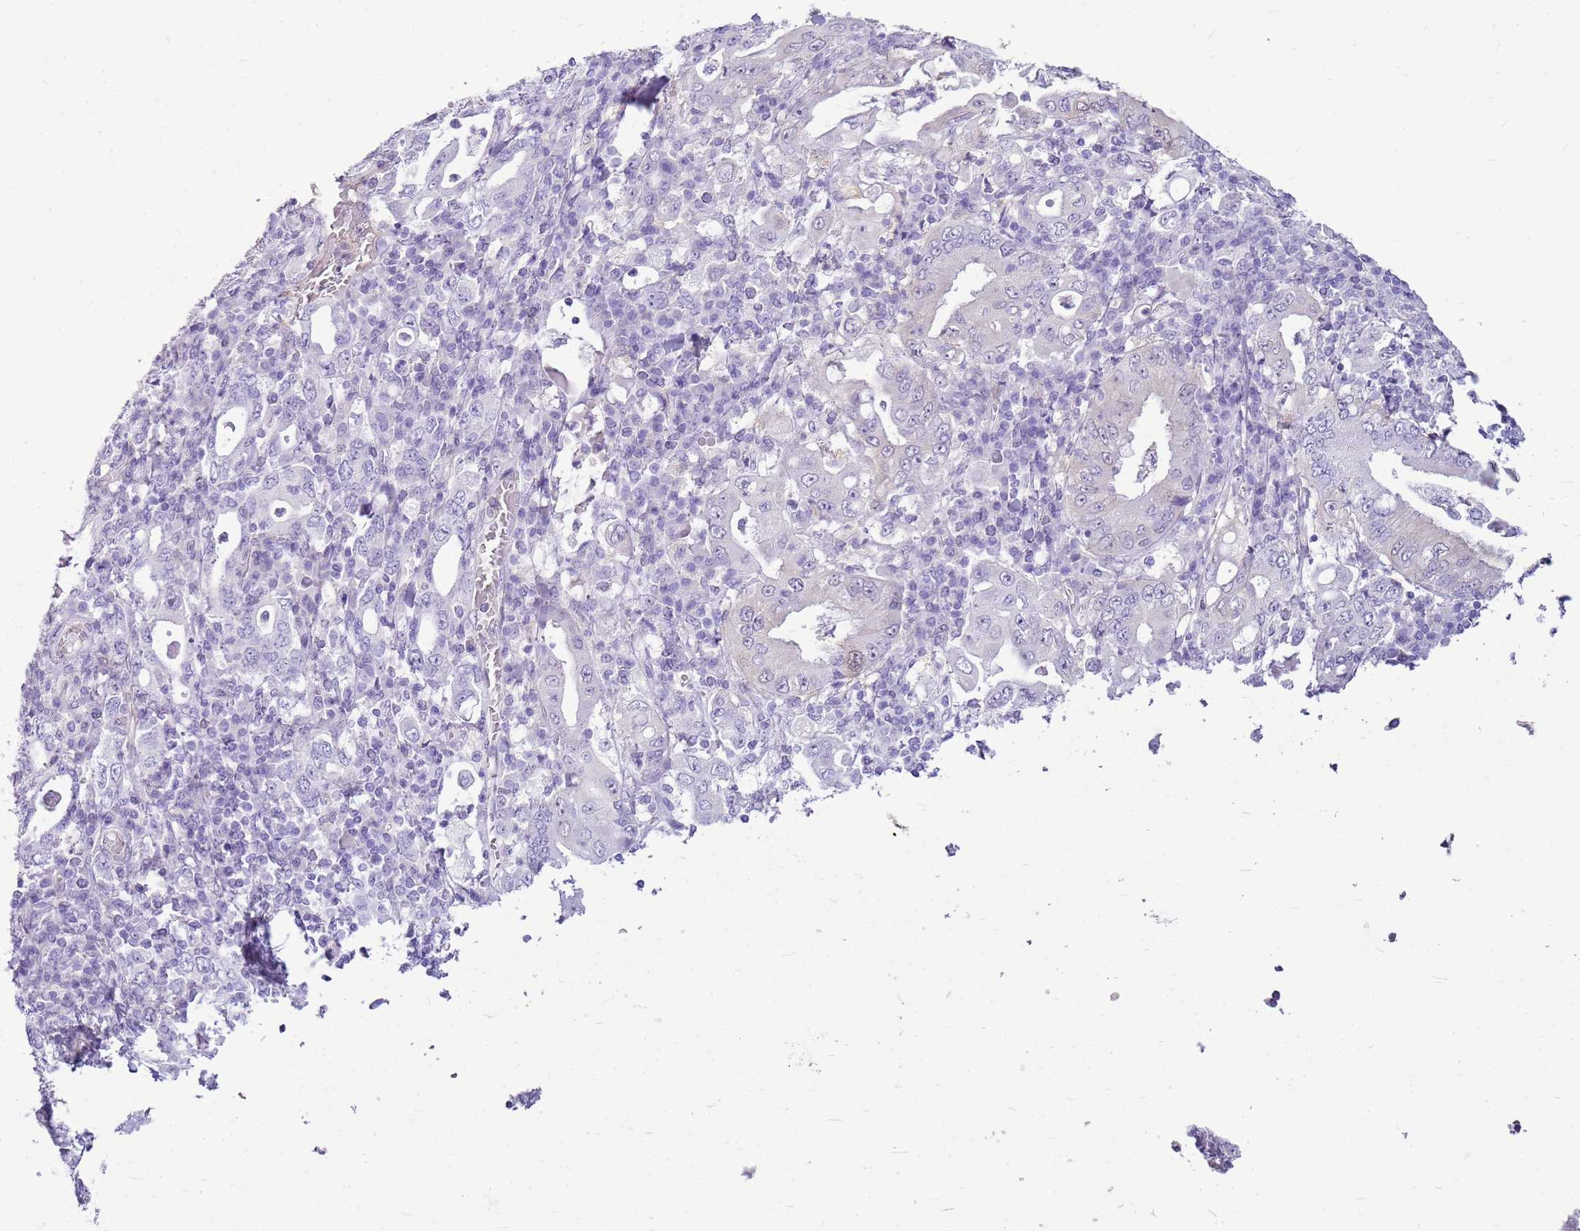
{"staining": {"intensity": "negative", "quantity": "none", "location": "none"}, "tissue": "stomach cancer", "cell_type": "Tumor cells", "image_type": "cancer", "snomed": [{"axis": "morphology", "description": "Normal tissue, NOS"}, {"axis": "morphology", "description": "Adenocarcinoma, NOS"}, {"axis": "topography", "description": "Esophagus"}, {"axis": "topography", "description": "Stomach, upper"}, {"axis": "topography", "description": "Peripheral nerve tissue"}], "caption": "Immunohistochemical staining of stomach adenocarcinoma demonstrates no significant positivity in tumor cells.", "gene": "SULT1E1", "patient": {"sex": "male", "age": 62}}